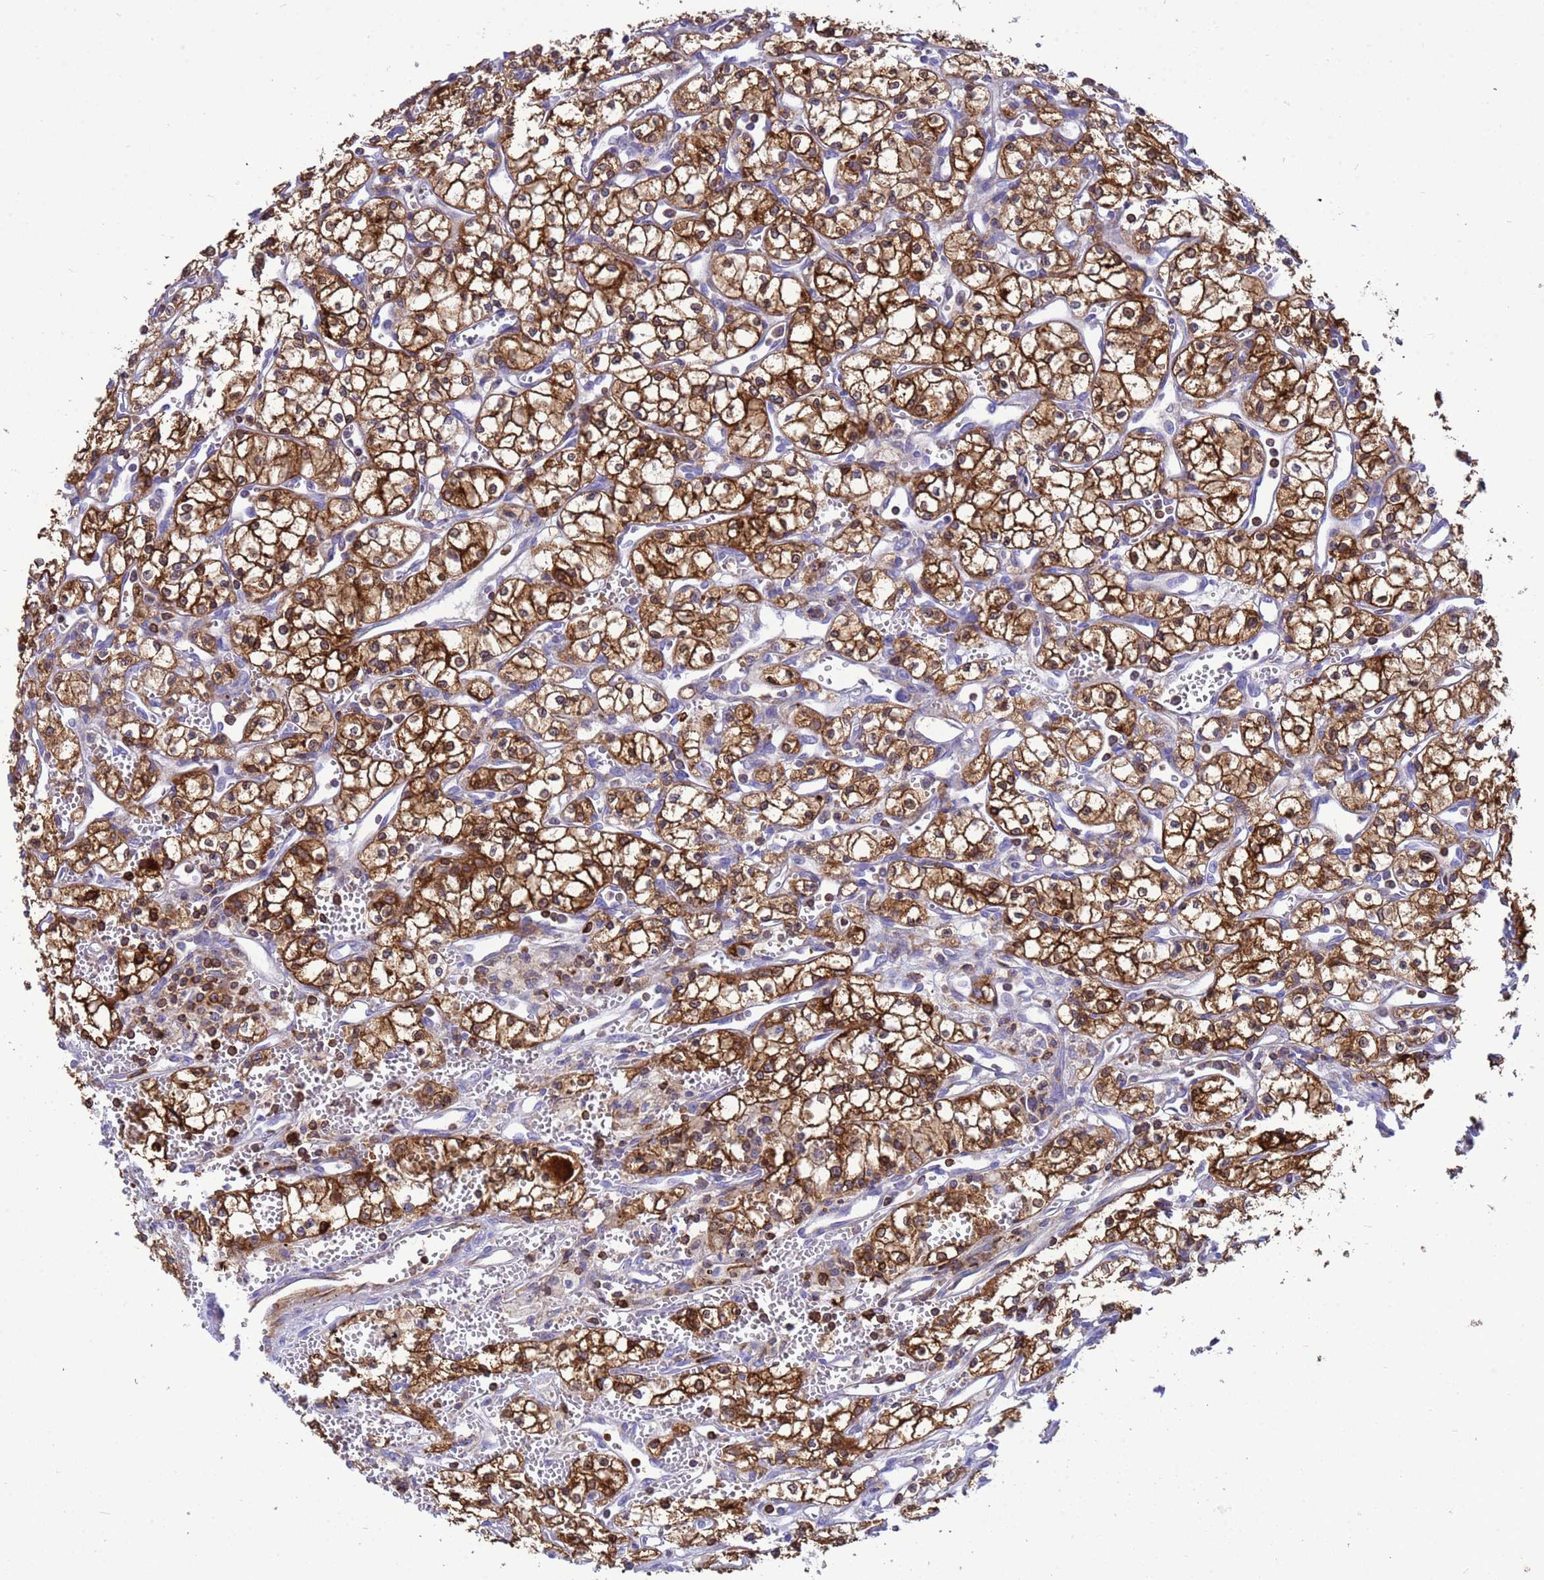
{"staining": {"intensity": "moderate", "quantity": ">75%", "location": "cytoplasmic/membranous"}, "tissue": "renal cancer", "cell_type": "Tumor cells", "image_type": "cancer", "snomed": [{"axis": "morphology", "description": "Adenocarcinoma, NOS"}, {"axis": "topography", "description": "Kidney"}], "caption": "Tumor cells demonstrate medium levels of moderate cytoplasmic/membranous staining in approximately >75% of cells in renal cancer. The staining was performed using DAB, with brown indicating positive protein expression. Nuclei are stained blue with hematoxylin.", "gene": "EZR", "patient": {"sex": "male", "age": 59}}